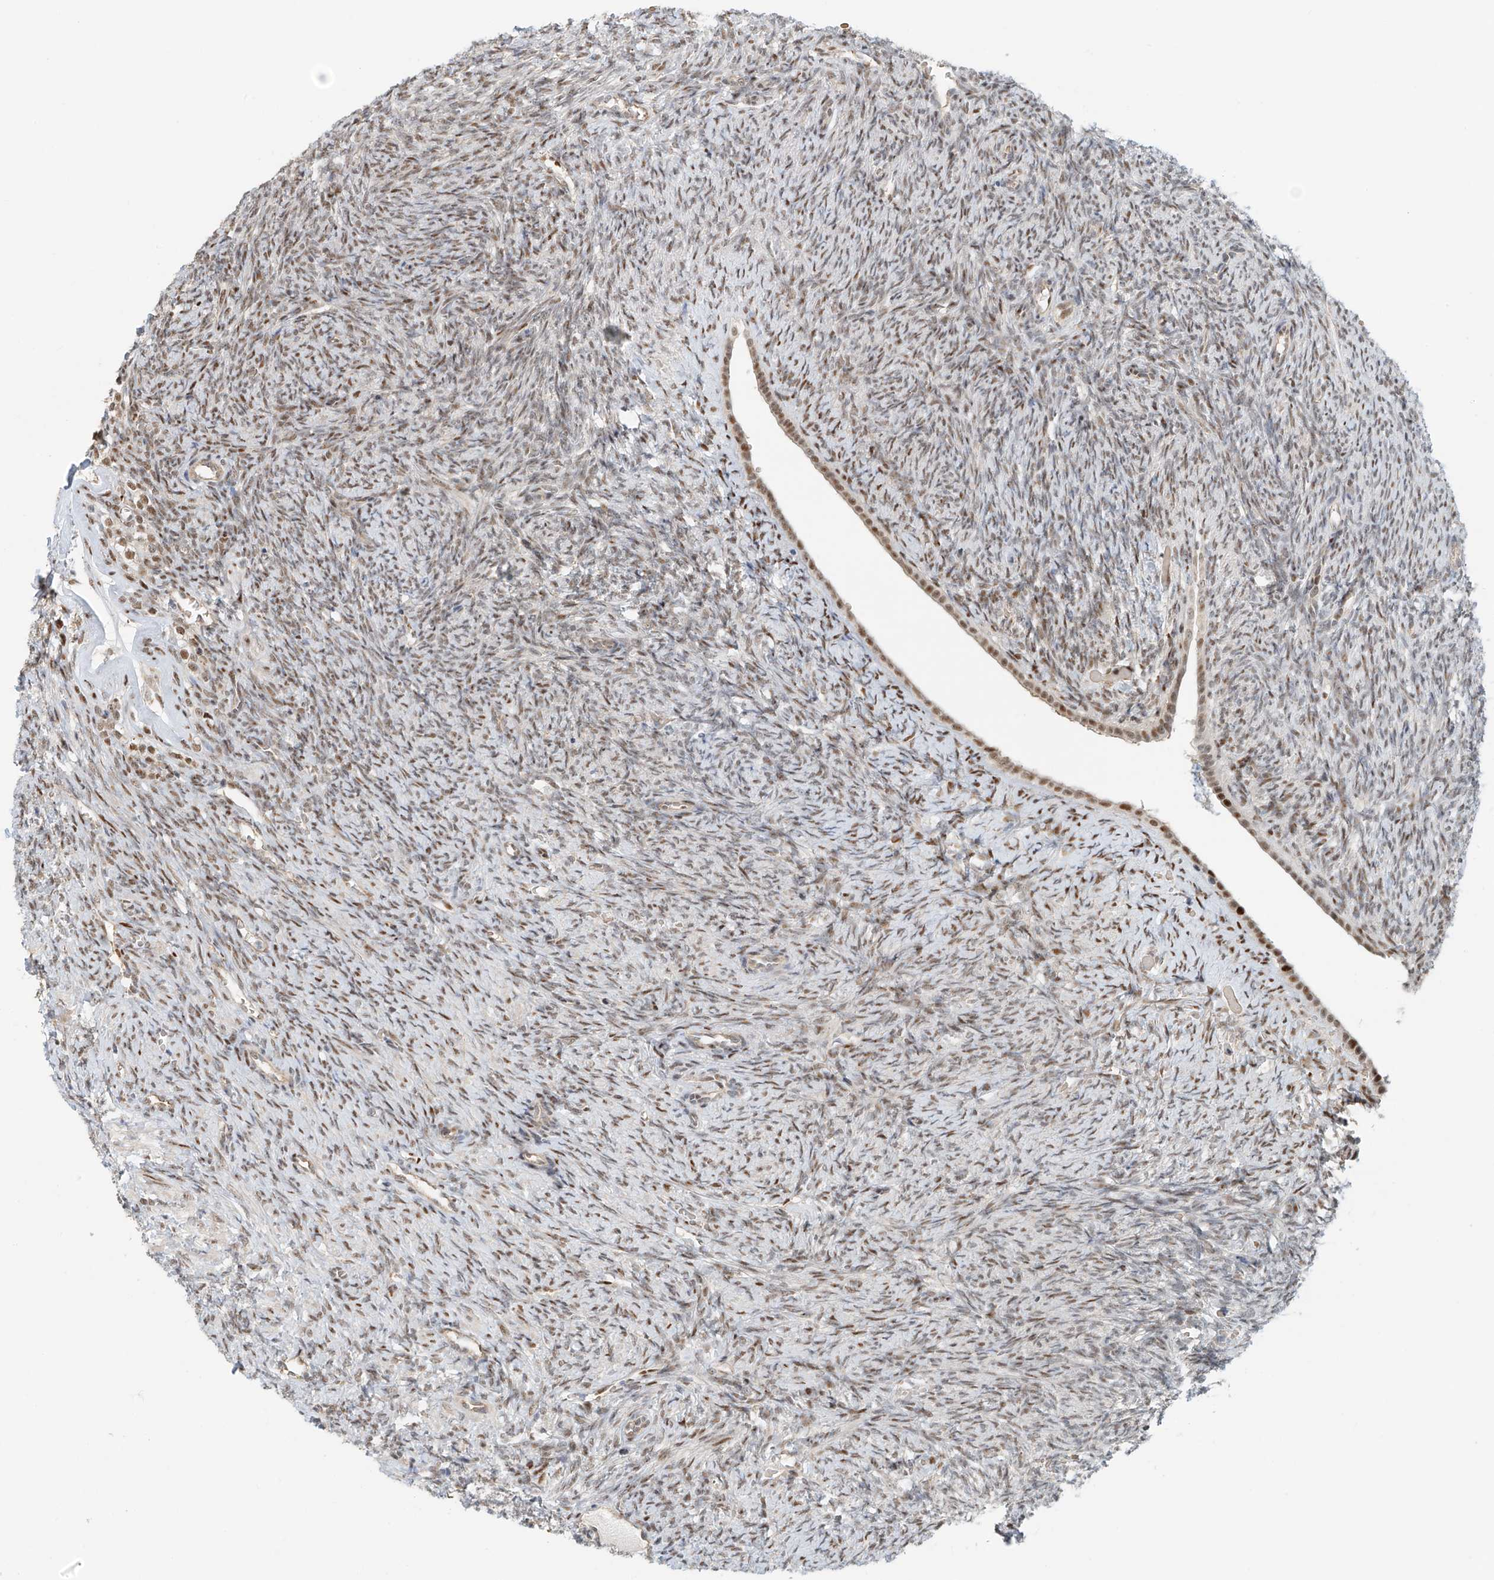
{"staining": {"intensity": "weak", "quantity": ">75%", "location": "nuclear"}, "tissue": "ovary", "cell_type": "Follicle cells", "image_type": "normal", "snomed": [{"axis": "morphology", "description": "Normal tissue, NOS"}, {"axis": "topography", "description": "Ovary"}], "caption": "A micrograph of human ovary stained for a protein demonstrates weak nuclear brown staining in follicle cells. The protein of interest is shown in brown color, while the nuclei are stained blue.", "gene": "ZNF514", "patient": {"sex": "female", "age": 41}}